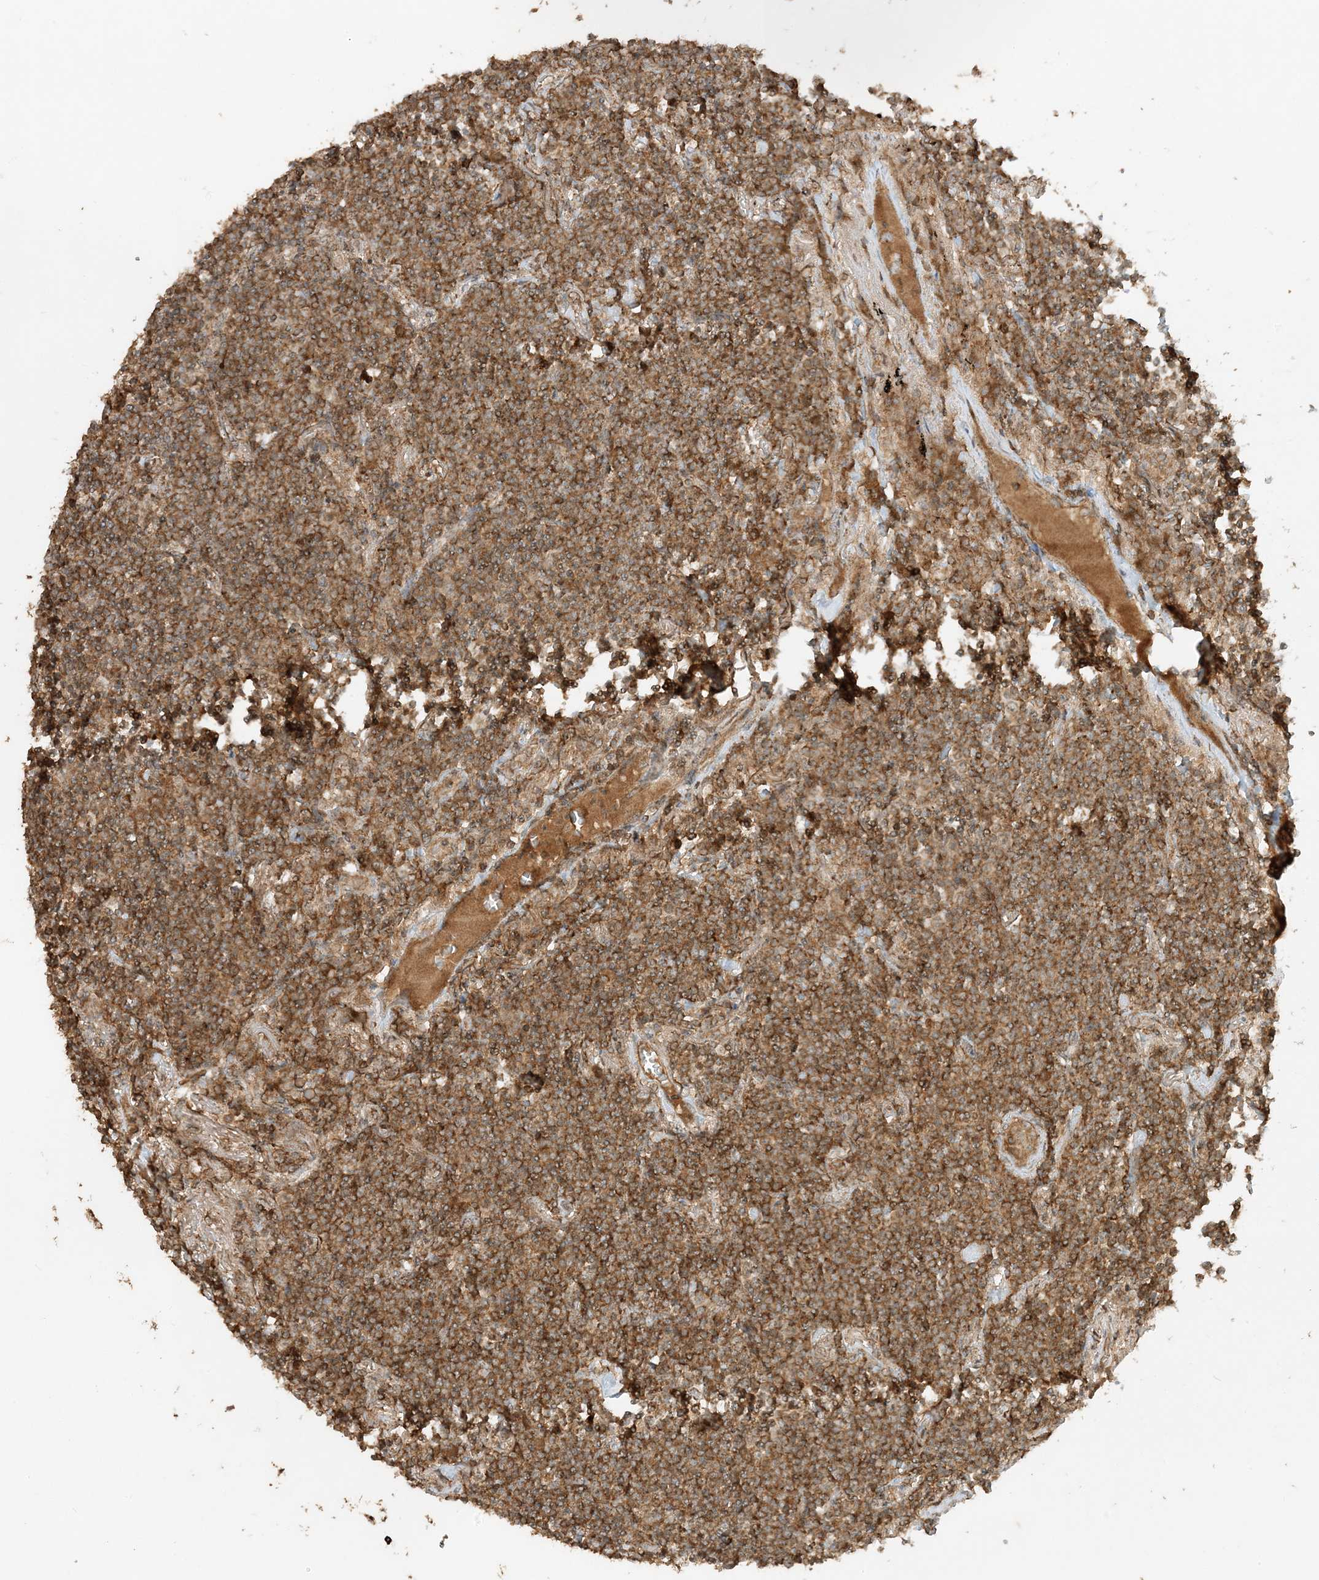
{"staining": {"intensity": "moderate", "quantity": ">75%", "location": "cytoplasmic/membranous"}, "tissue": "lymphoma", "cell_type": "Tumor cells", "image_type": "cancer", "snomed": [{"axis": "morphology", "description": "Malignant lymphoma, non-Hodgkin's type, Low grade"}, {"axis": "topography", "description": "Lung"}], "caption": "Protein expression analysis of human lymphoma reveals moderate cytoplasmic/membranous expression in about >75% of tumor cells. (DAB (3,3'-diaminobenzidine) = brown stain, brightfield microscopy at high magnification).", "gene": "XRN1", "patient": {"sex": "female", "age": 71}}